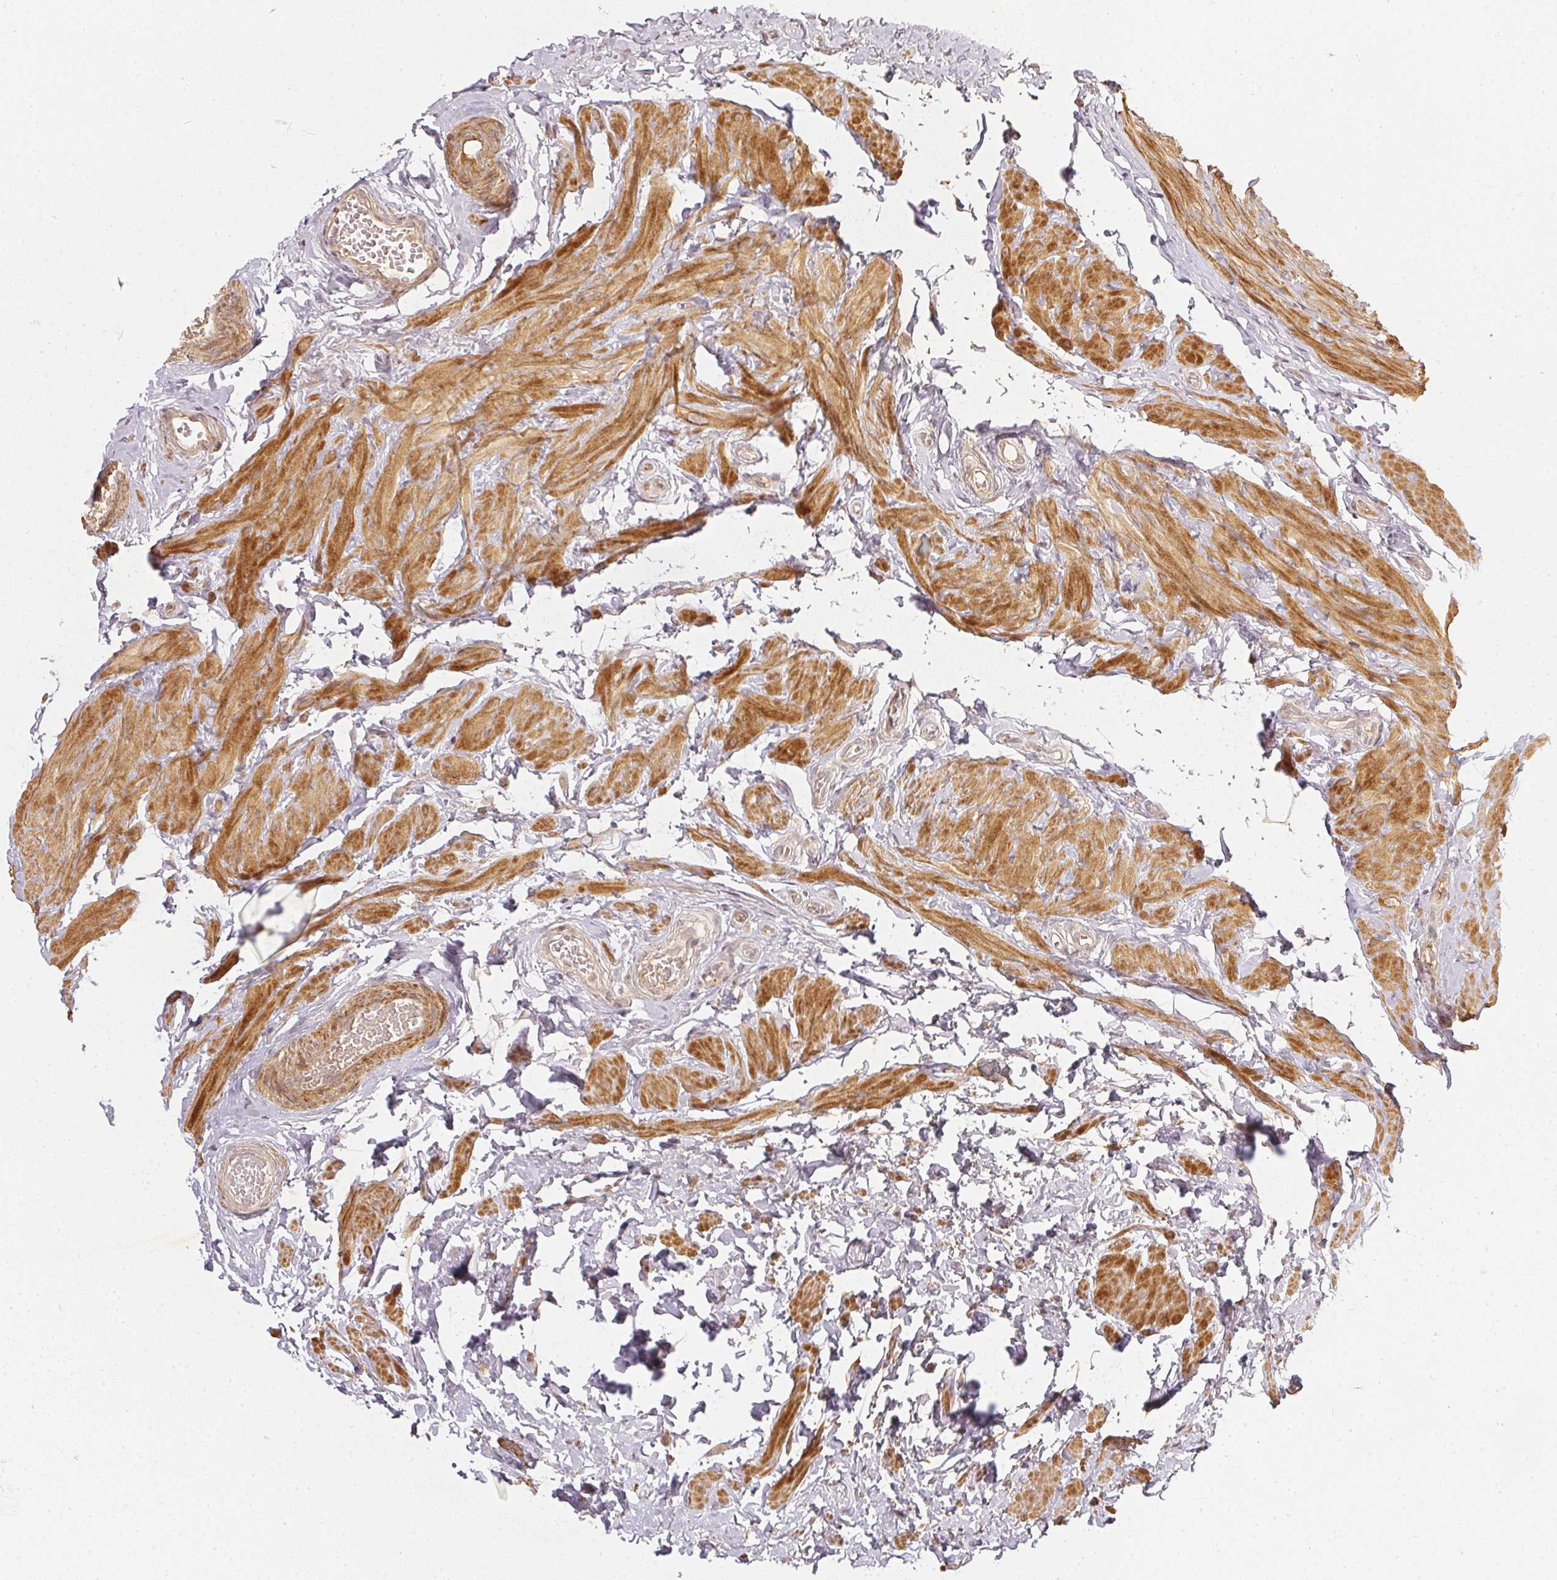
{"staining": {"intensity": "negative", "quantity": "none", "location": "none"}, "tissue": "epididymis", "cell_type": "Glandular cells", "image_type": "normal", "snomed": [{"axis": "morphology", "description": "Normal tissue, NOS"}, {"axis": "topography", "description": "Epididymis, spermatic cord, NOS"}, {"axis": "topography", "description": "Epididymis"}, {"axis": "topography", "description": "Peripheral nerve tissue"}], "caption": "Human epididymis stained for a protein using IHC reveals no positivity in glandular cells.", "gene": "SERPINE1", "patient": {"sex": "male", "age": 29}}